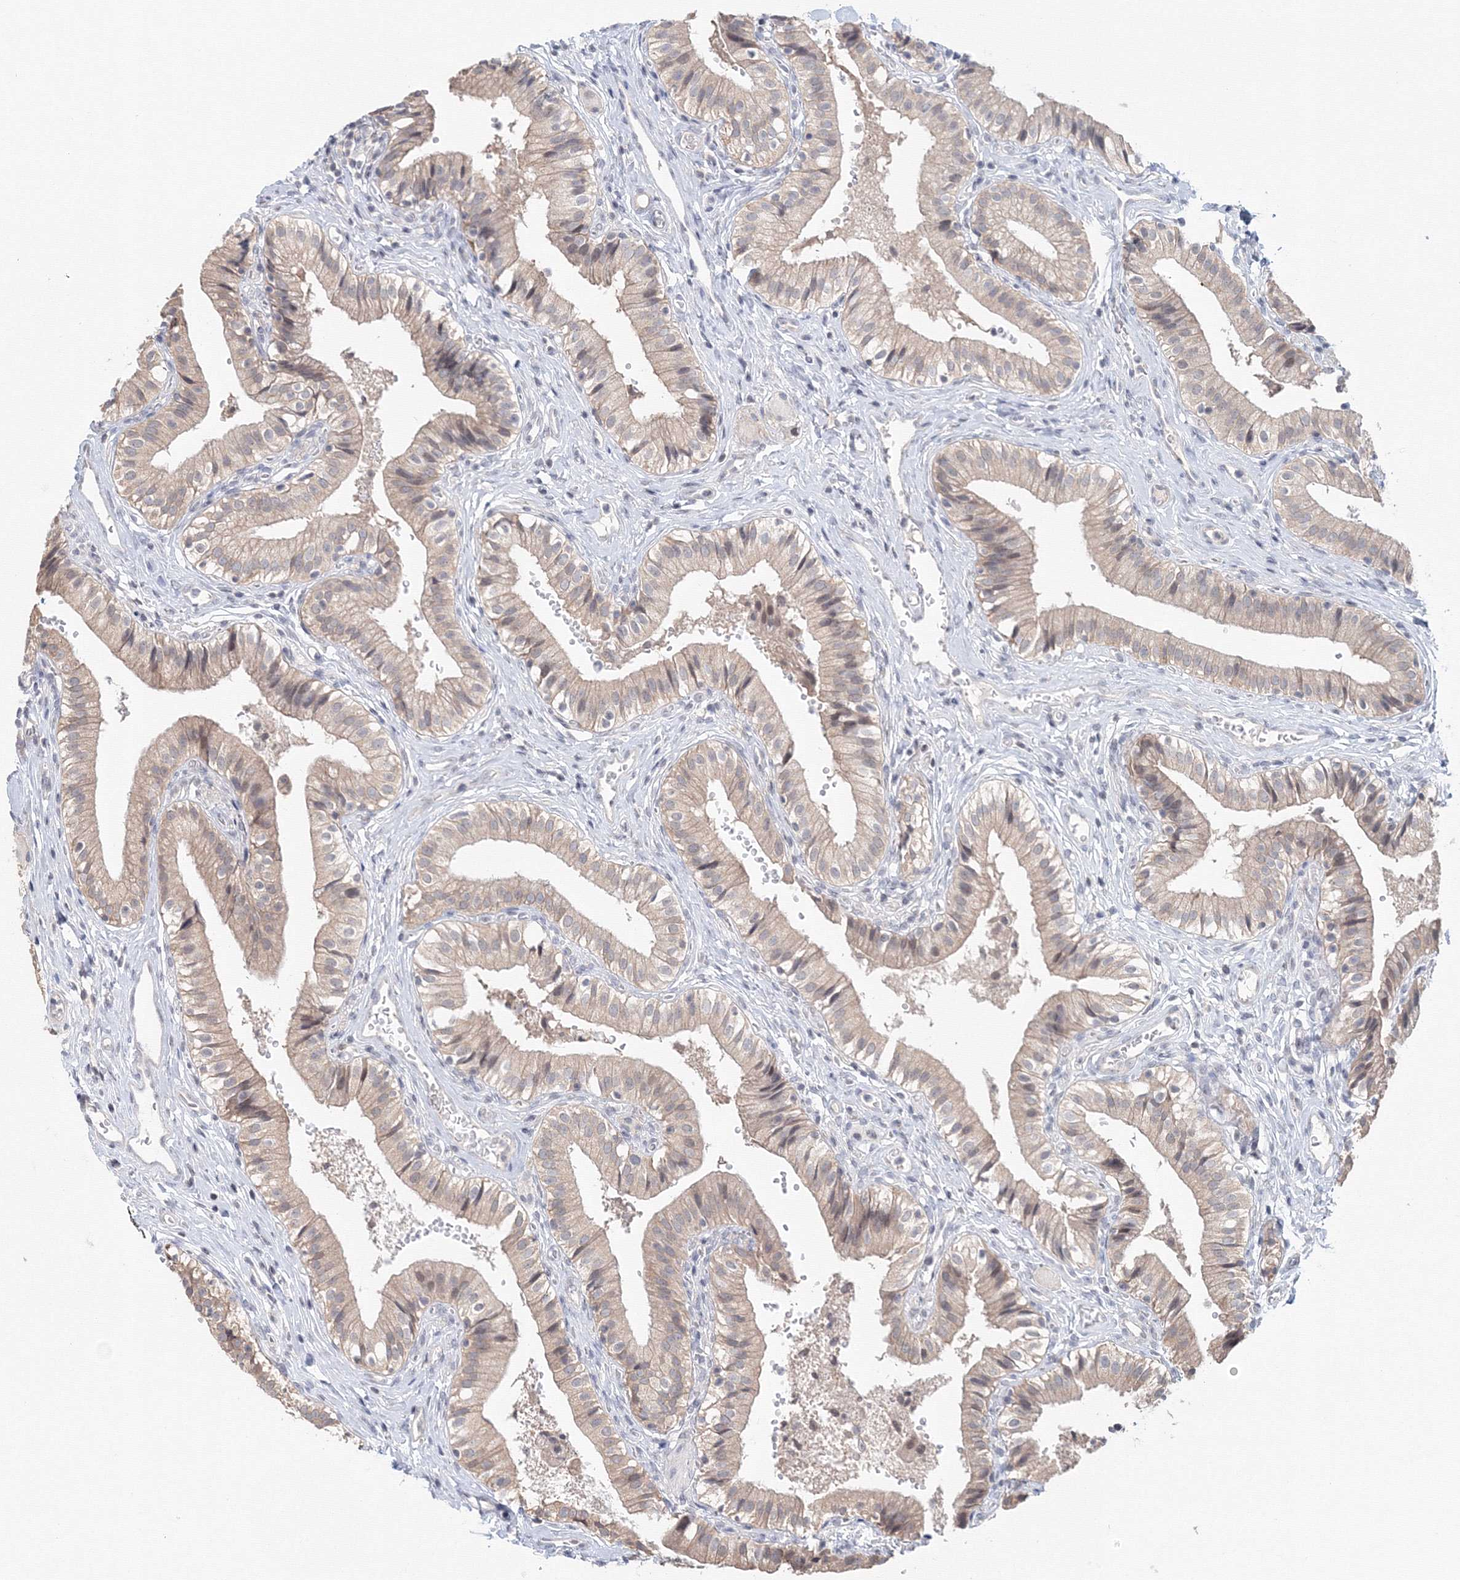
{"staining": {"intensity": "negative", "quantity": "none", "location": "none"}, "tissue": "gallbladder", "cell_type": "Glandular cells", "image_type": "normal", "snomed": [{"axis": "morphology", "description": "Normal tissue, NOS"}, {"axis": "topography", "description": "Gallbladder"}], "caption": "Immunohistochemistry (IHC) of benign gallbladder demonstrates no expression in glandular cells.", "gene": "SLC7A7", "patient": {"sex": "female", "age": 47}}